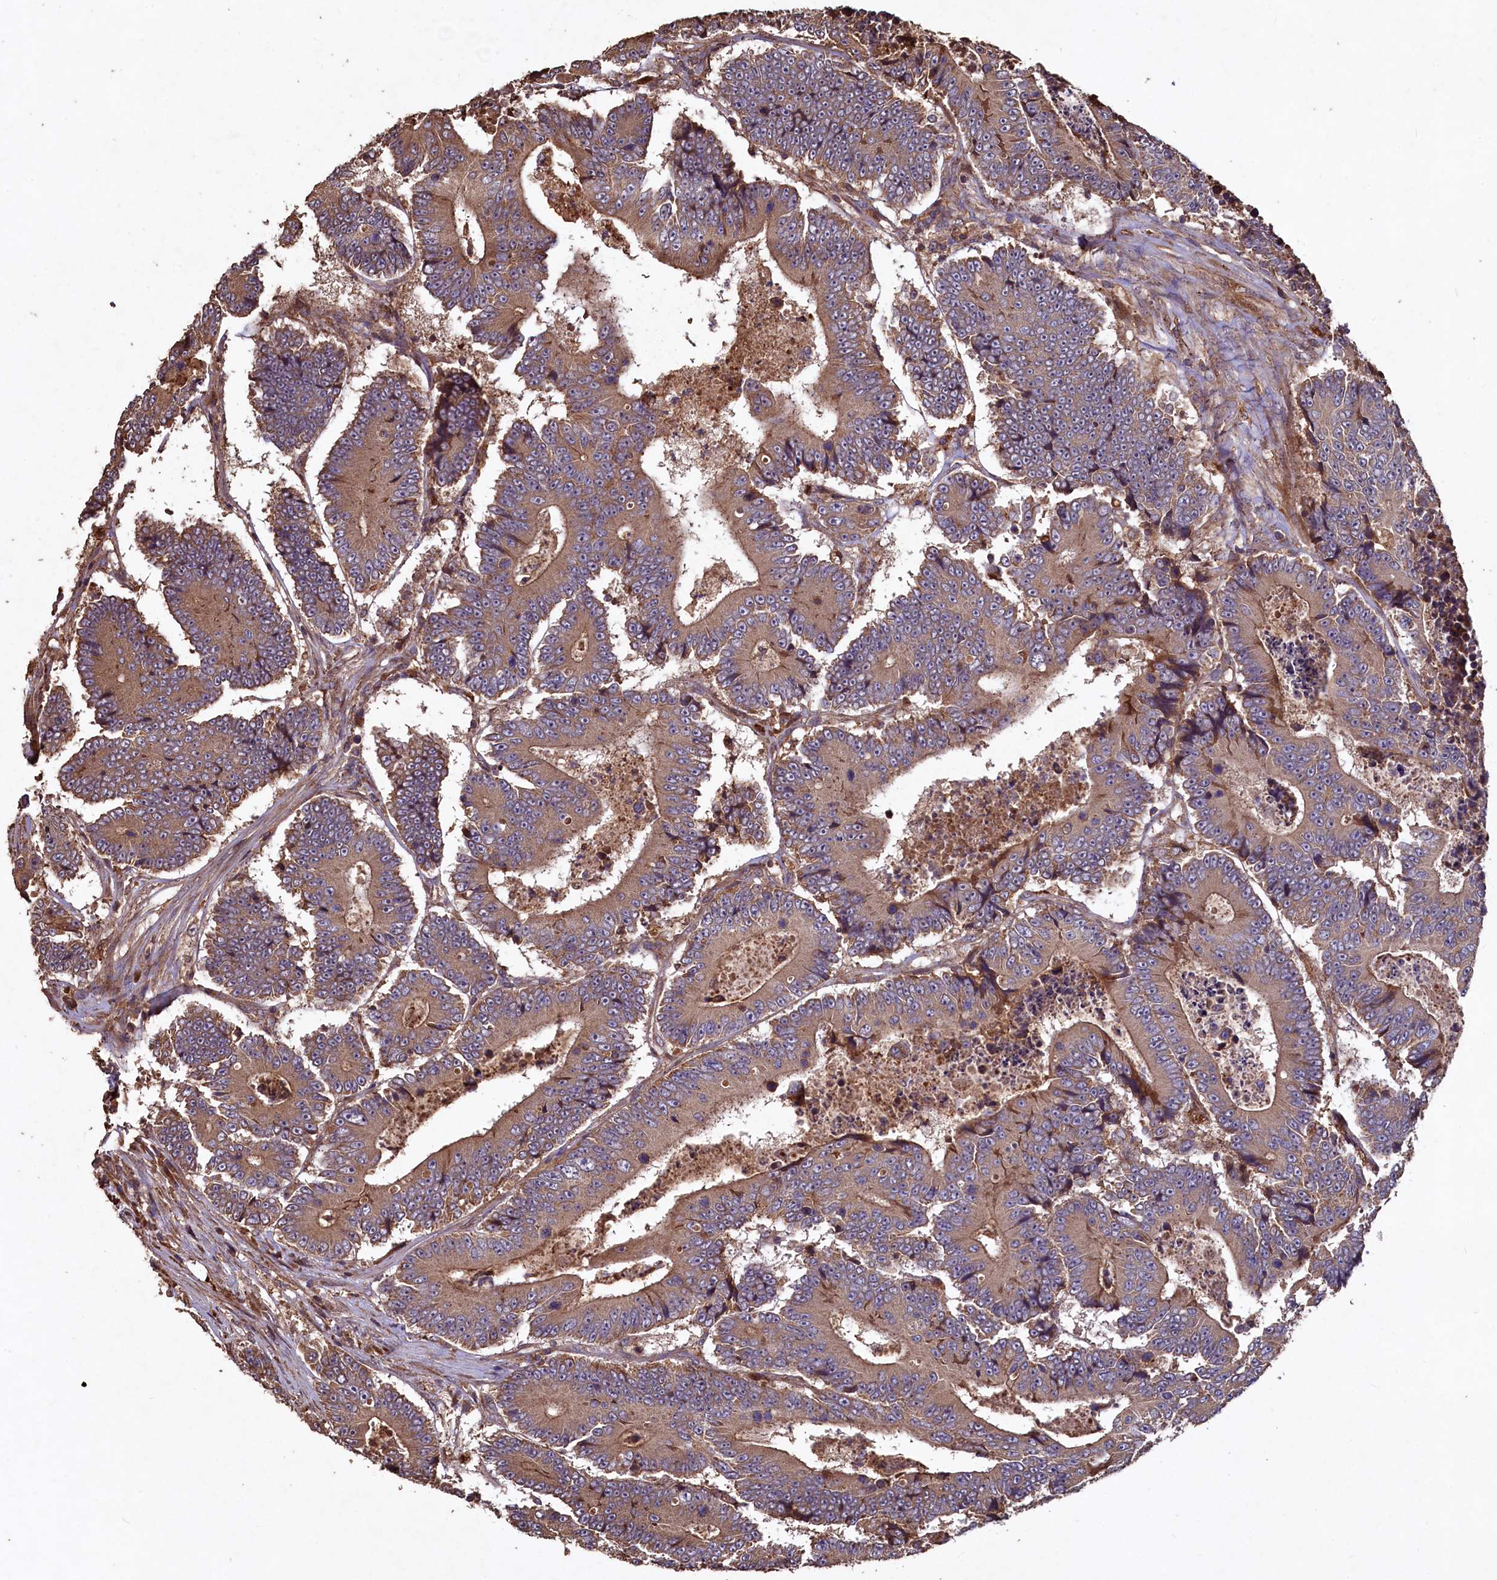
{"staining": {"intensity": "moderate", "quantity": ">75%", "location": "cytoplasmic/membranous"}, "tissue": "colorectal cancer", "cell_type": "Tumor cells", "image_type": "cancer", "snomed": [{"axis": "morphology", "description": "Adenocarcinoma, NOS"}, {"axis": "topography", "description": "Colon"}], "caption": "Immunohistochemical staining of colorectal cancer displays medium levels of moderate cytoplasmic/membranous protein expression in approximately >75% of tumor cells.", "gene": "TMEM98", "patient": {"sex": "male", "age": 83}}